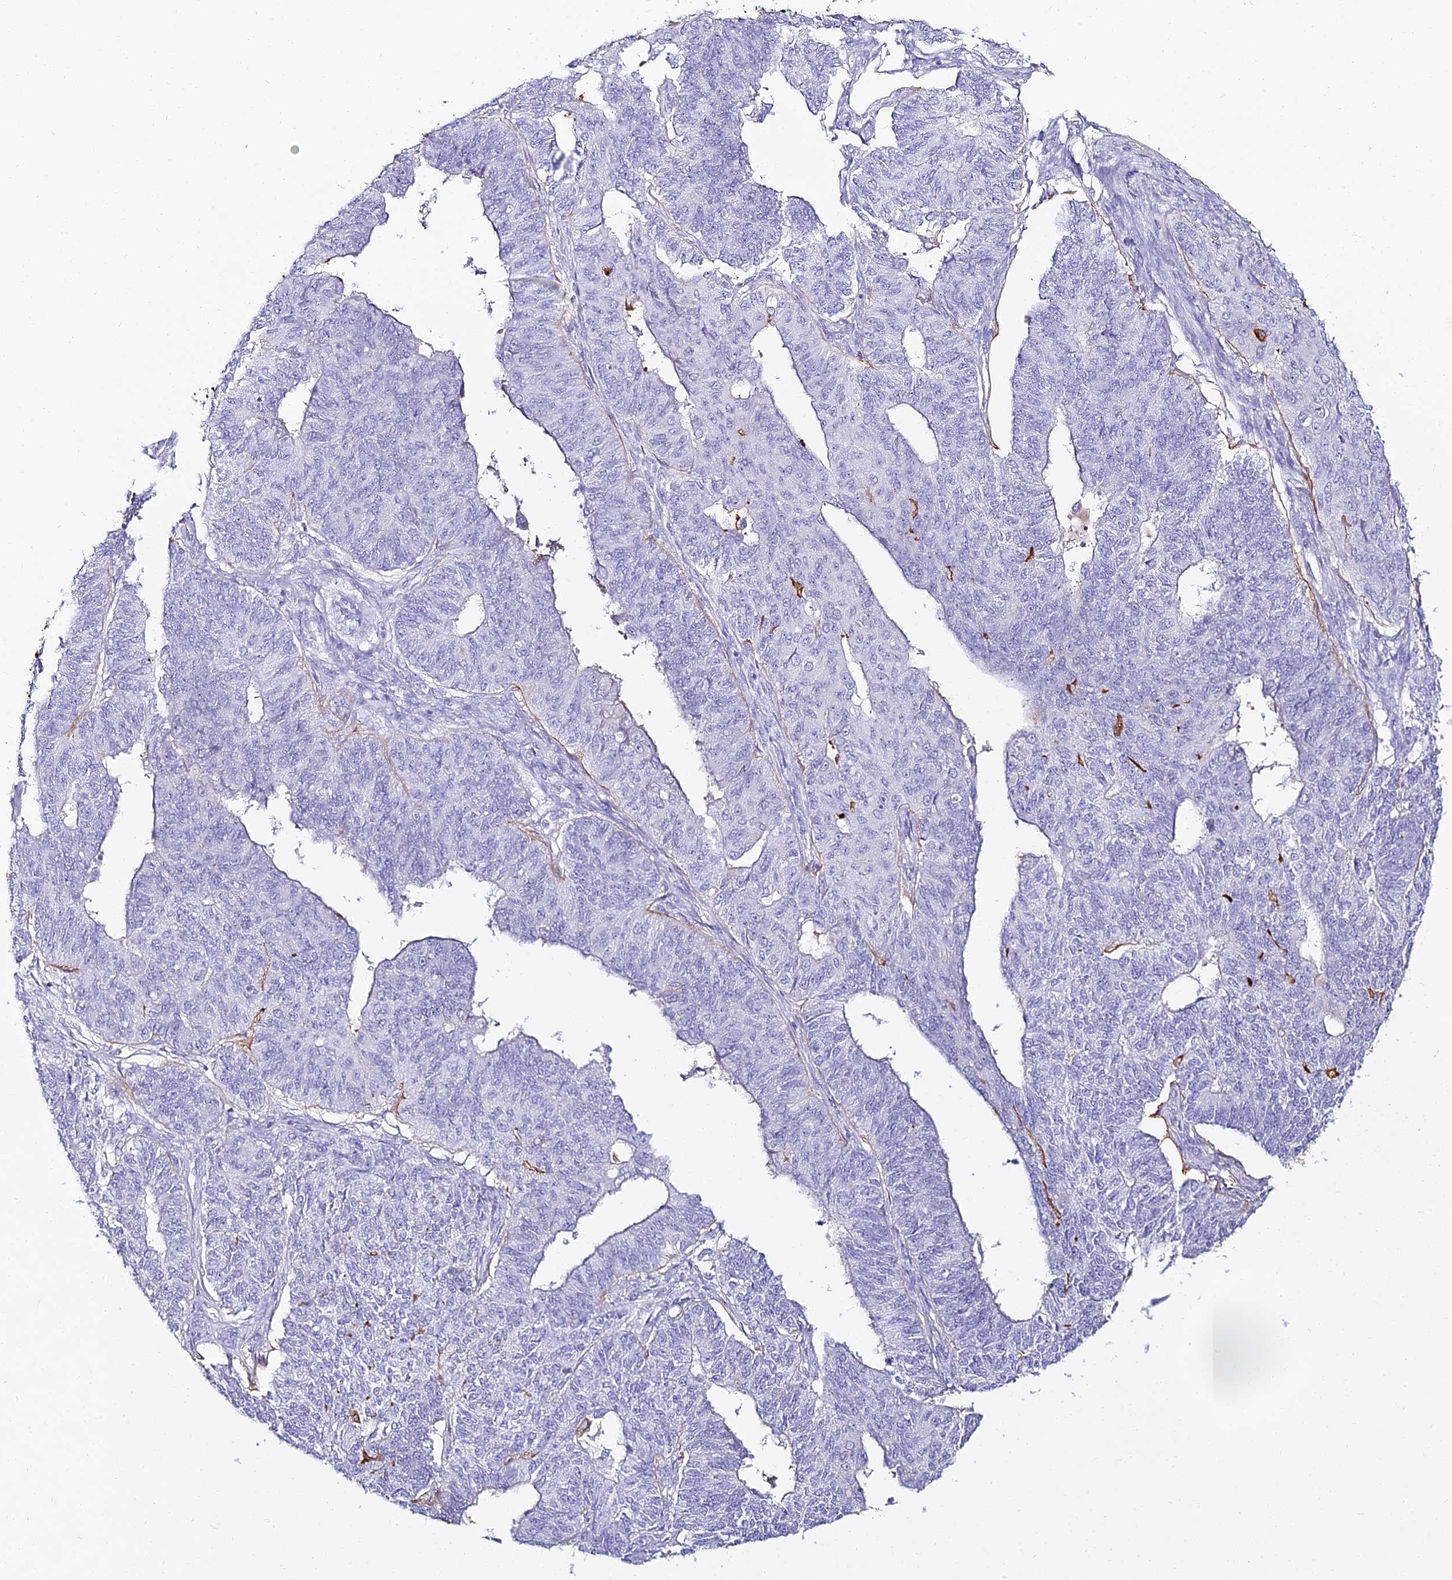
{"staining": {"intensity": "negative", "quantity": "none", "location": "none"}, "tissue": "endometrial cancer", "cell_type": "Tumor cells", "image_type": "cancer", "snomed": [{"axis": "morphology", "description": "Adenocarcinoma, NOS"}, {"axis": "topography", "description": "Endometrium"}], "caption": "This image is of endometrial adenocarcinoma stained with immunohistochemistry (IHC) to label a protein in brown with the nuclei are counter-stained blue. There is no staining in tumor cells. The staining was performed using DAB (3,3'-diaminobenzidine) to visualize the protein expression in brown, while the nuclei were stained in blue with hematoxylin (Magnification: 20x).", "gene": "ALPG", "patient": {"sex": "female", "age": 32}}